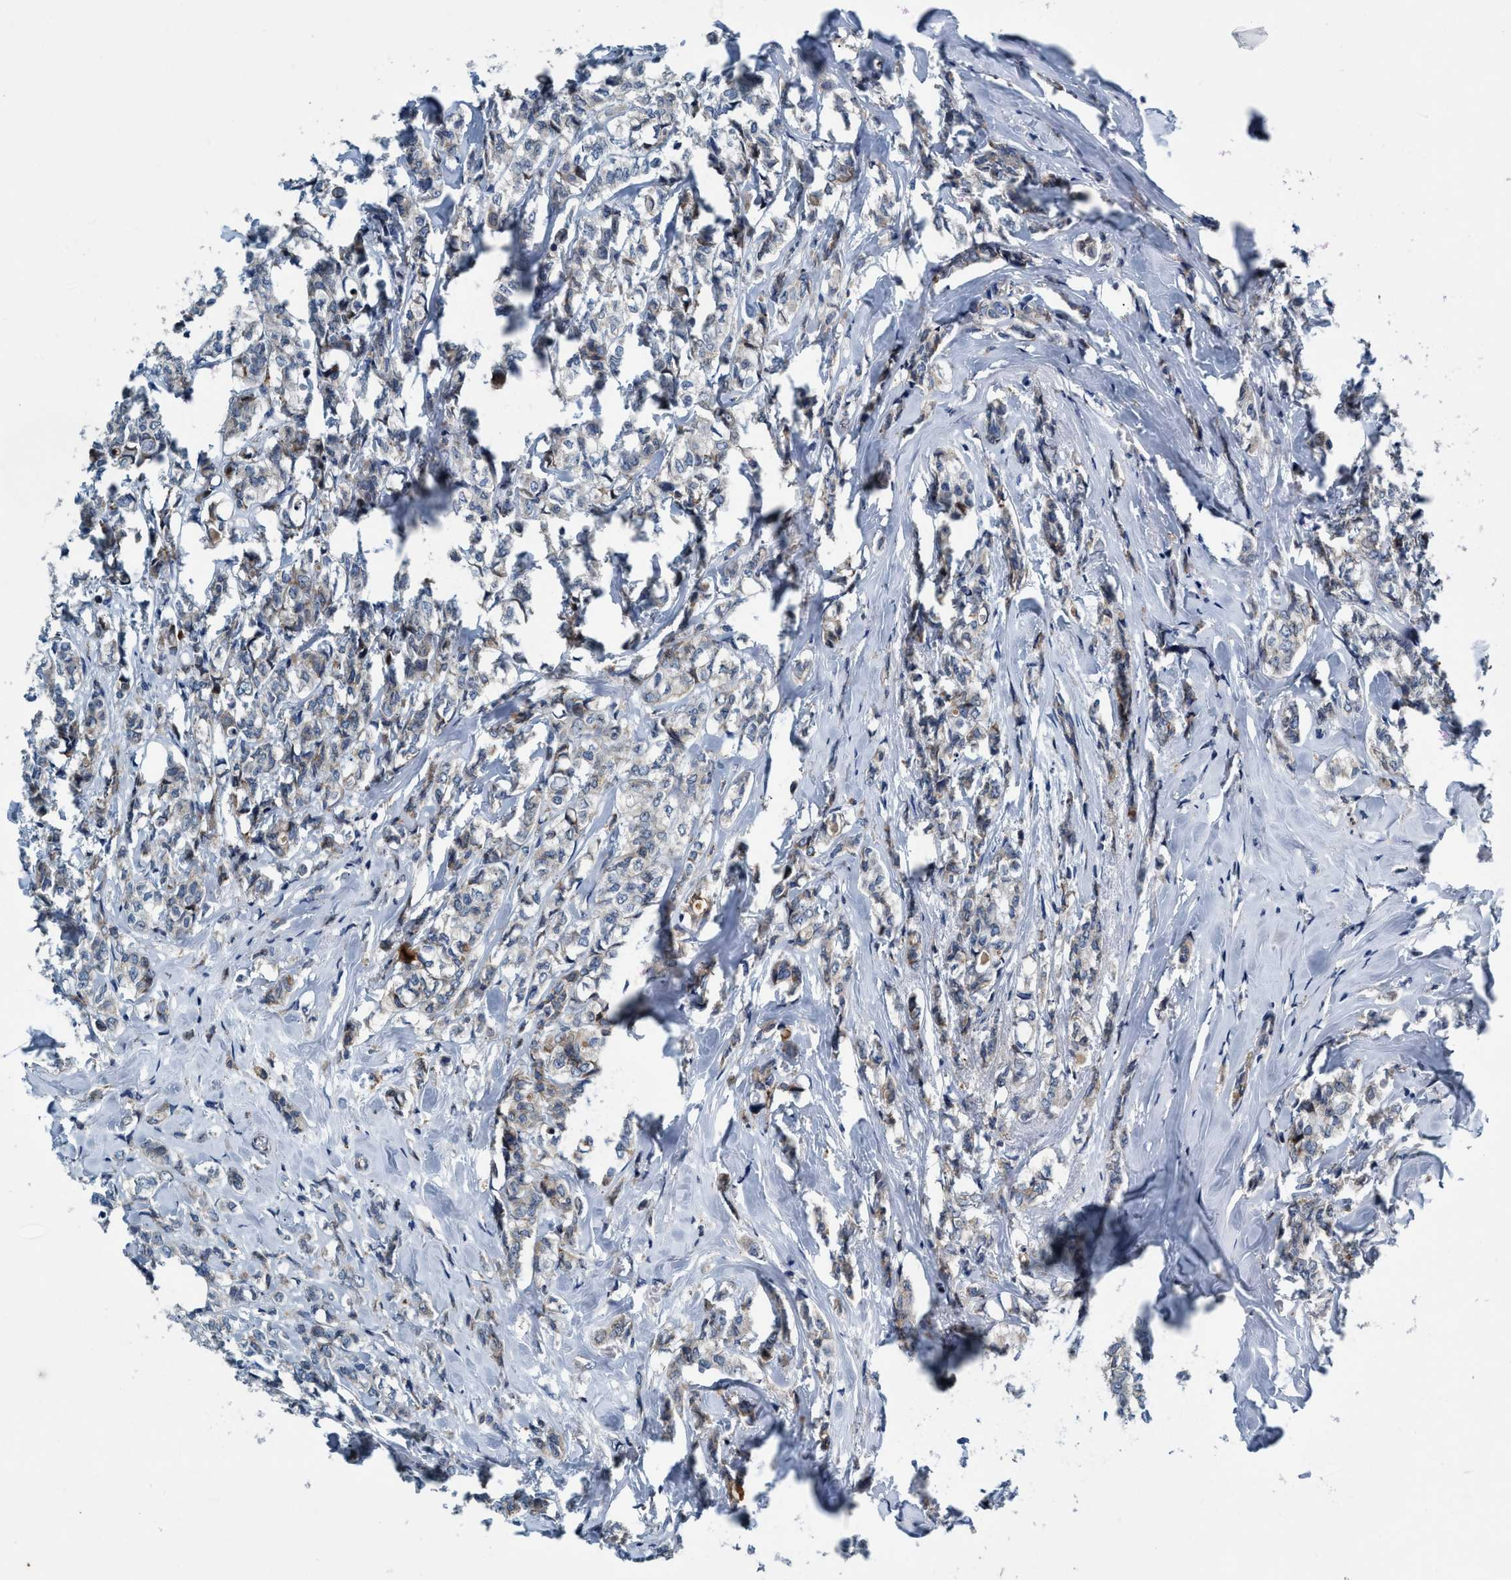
{"staining": {"intensity": "weak", "quantity": "<25%", "location": "cytoplasmic/membranous"}, "tissue": "breast cancer", "cell_type": "Tumor cells", "image_type": "cancer", "snomed": [{"axis": "morphology", "description": "Lobular carcinoma"}, {"axis": "topography", "description": "Breast"}], "caption": "The micrograph reveals no significant staining in tumor cells of breast cancer.", "gene": "ARMC9", "patient": {"sex": "female", "age": 60}}